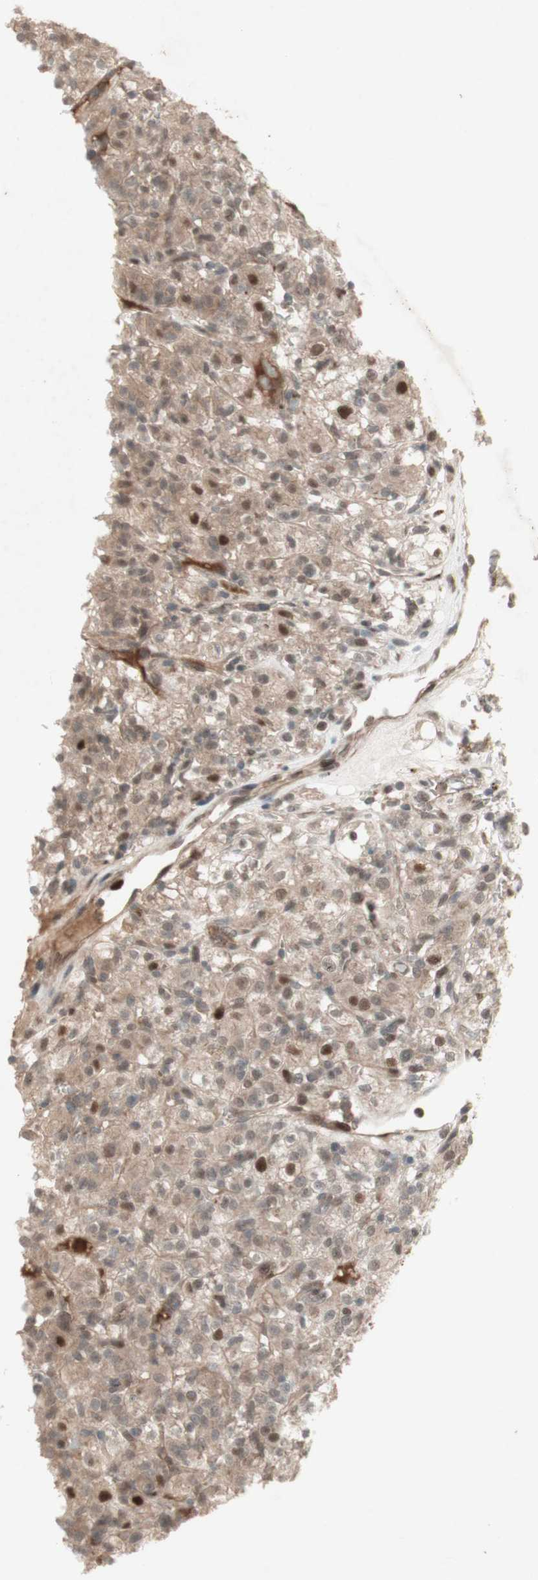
{"staining": {"intensity": "moderate", "quantity": "<25%", "location": "cytoplasmic/membranous,nuclear"}, "tissue": "renal cancer", "cell_type": "Tumor cells", "image_type": "cancer", "snomed": [{"axis": "morphology", "description": "Normal tissue, NOS"}, {"axis": "morphology", "description": "Adenocarcinoma, NOS"}, {"axis": "topography", "description": "Kidney"}], "caption": "This image demonstrates IHC staining of human adenocarcinoma (renal), with low moderate cytoplasmic/membranous and nuclear expression in approximately <25% of tumor cells.", "gene": "MSH6", "patient": {"sex": "female", "age": 72}}